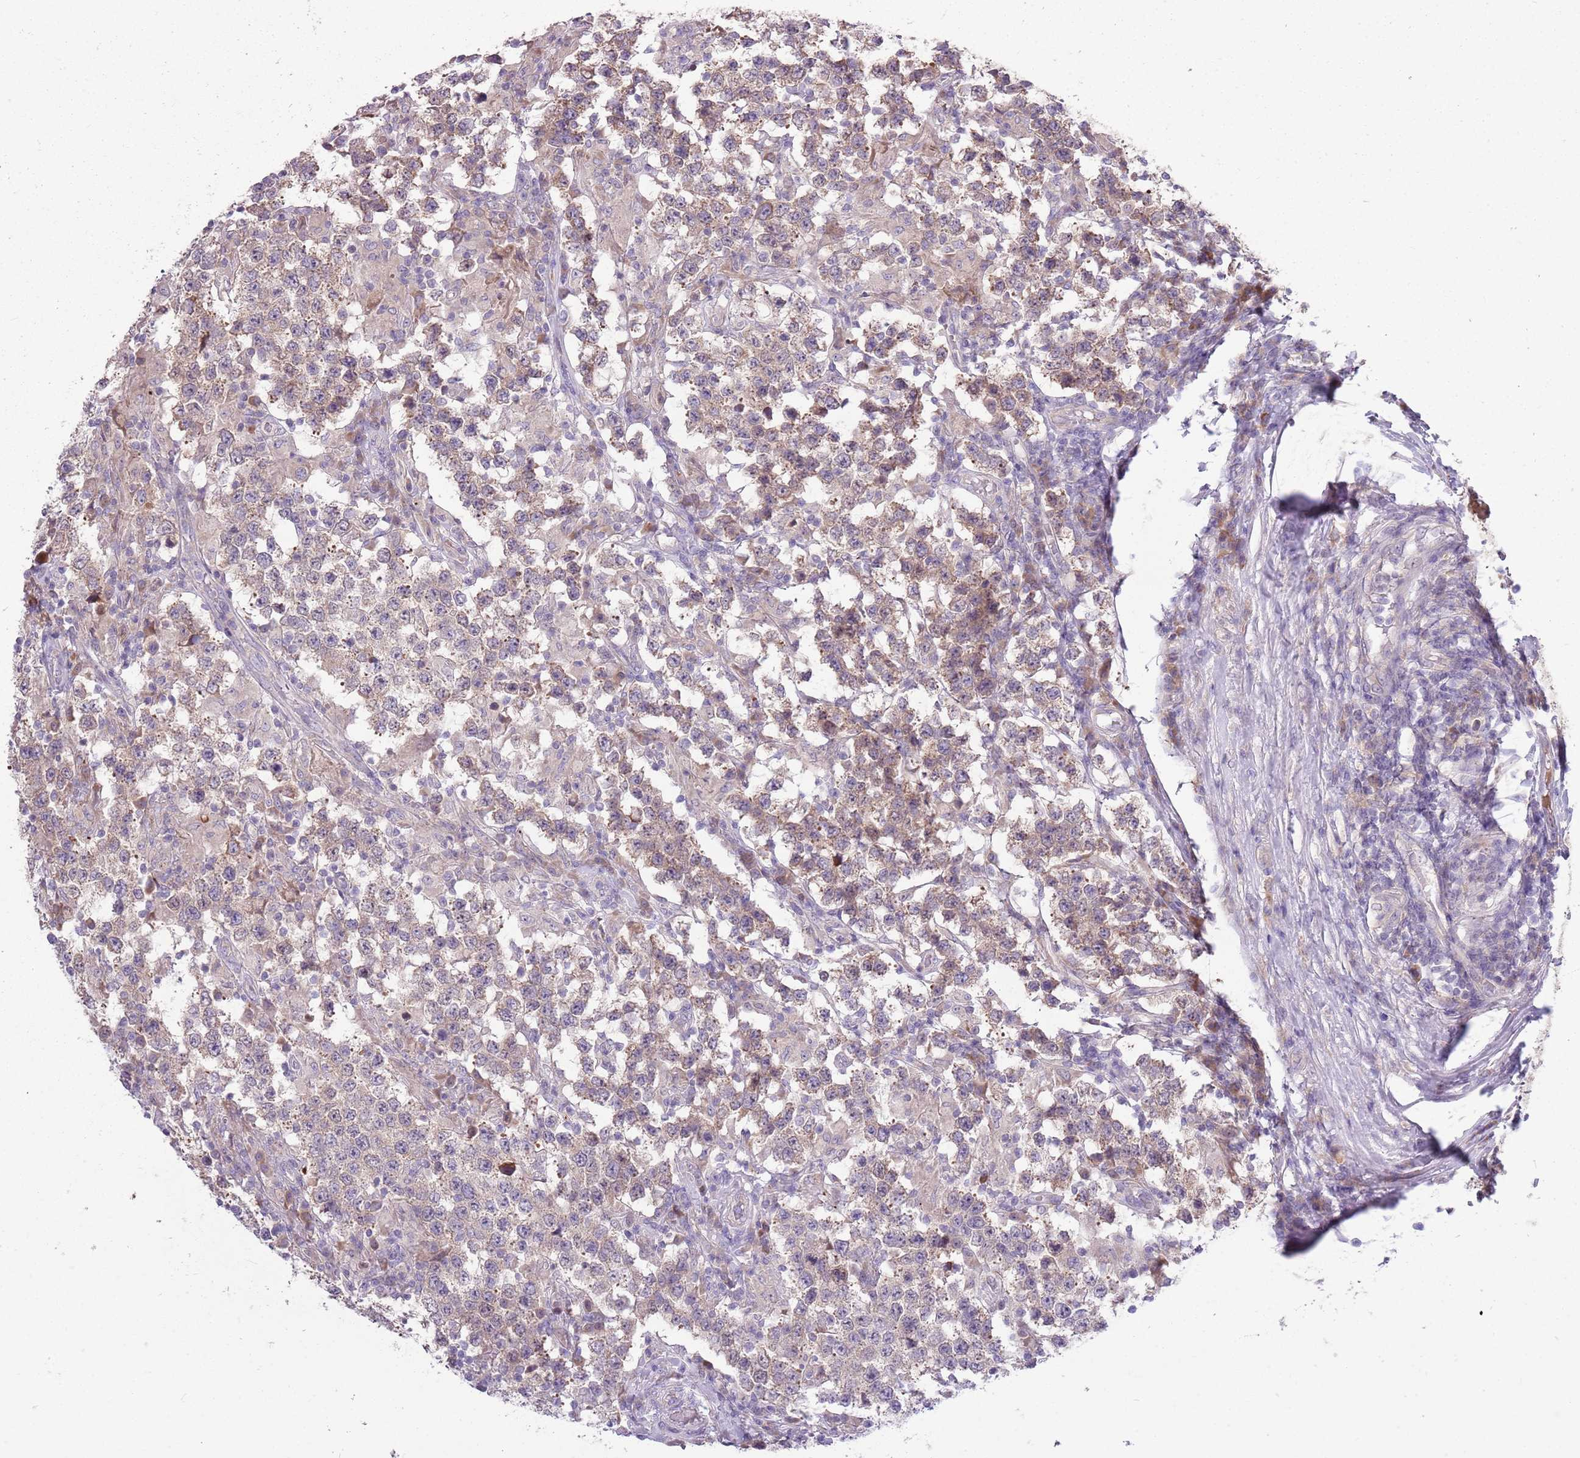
{"staining": {"intensity": "weak", "quantity": "25%-75%", "location": "cytoplasmic/membranous"}, "tissue": "testis cancer", "cell_type": "Tumor cells", "image_type": "cancer", "snomed": [{"axis": "morphology", "description": "Seminoma, NOS"}, {"axis": "morphology", "description": "Carcinoma, Embryonal, NOS"}, {"axis": "topography", "description": "Testis"}], "caption": "Tumor cells display weak cytoplasmic/membranous expression in about 25%-75% of cells in seminoma (testis). The protein of interest is stained brown, and the nuclei are stained in blue (DAB (3,3'-diaminobenzidine) IHC with brightfield microscopy, high magnification).", "gene": "PPP1R27", "patient": {"sex": "male", "age": 41}}